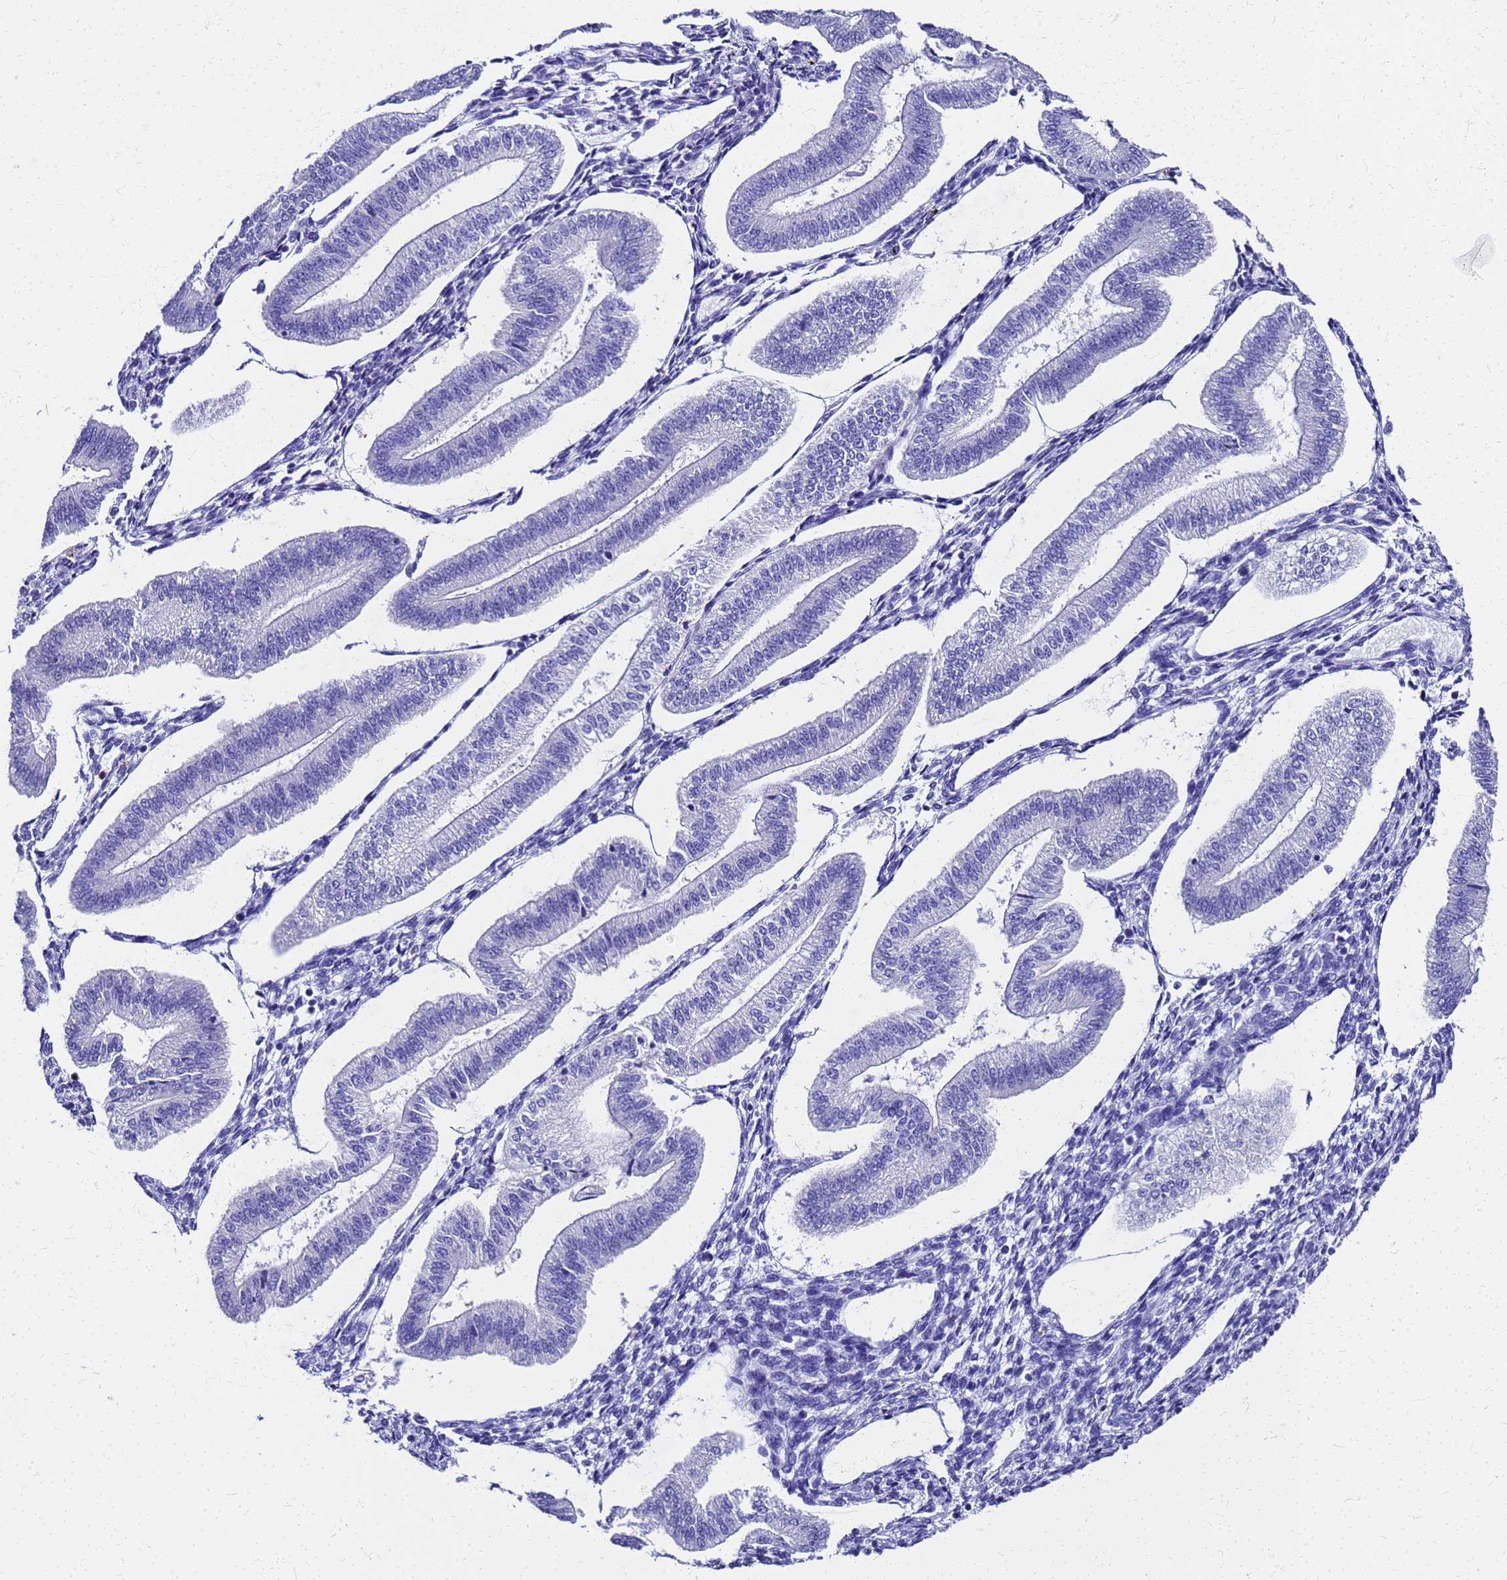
{"staining": {"intensity": "negative", "quantity": "none", "location": "none"}, "tissue": "endometrium", "cell_type": "Cells in endometrial stroma", "image_type": "normal", "snomed": [{"axis": "morphology", "description": "Normal tissue, NOS"}, {"axis": "topography", "description": "Endometrium"}], "caption": "Immunohistochemistry (IHC) of normal endometrium shows no positivity in cells in endometrial stroma. (Stains: DAB (3,3'-diaminobenzidine) immunohistochemistry with hematoxylin counter stain, Microscopy: brightfield microscopy at high magnification).", "gene": "SMIM21", "patient": {"sex": "female", "age": 34}}